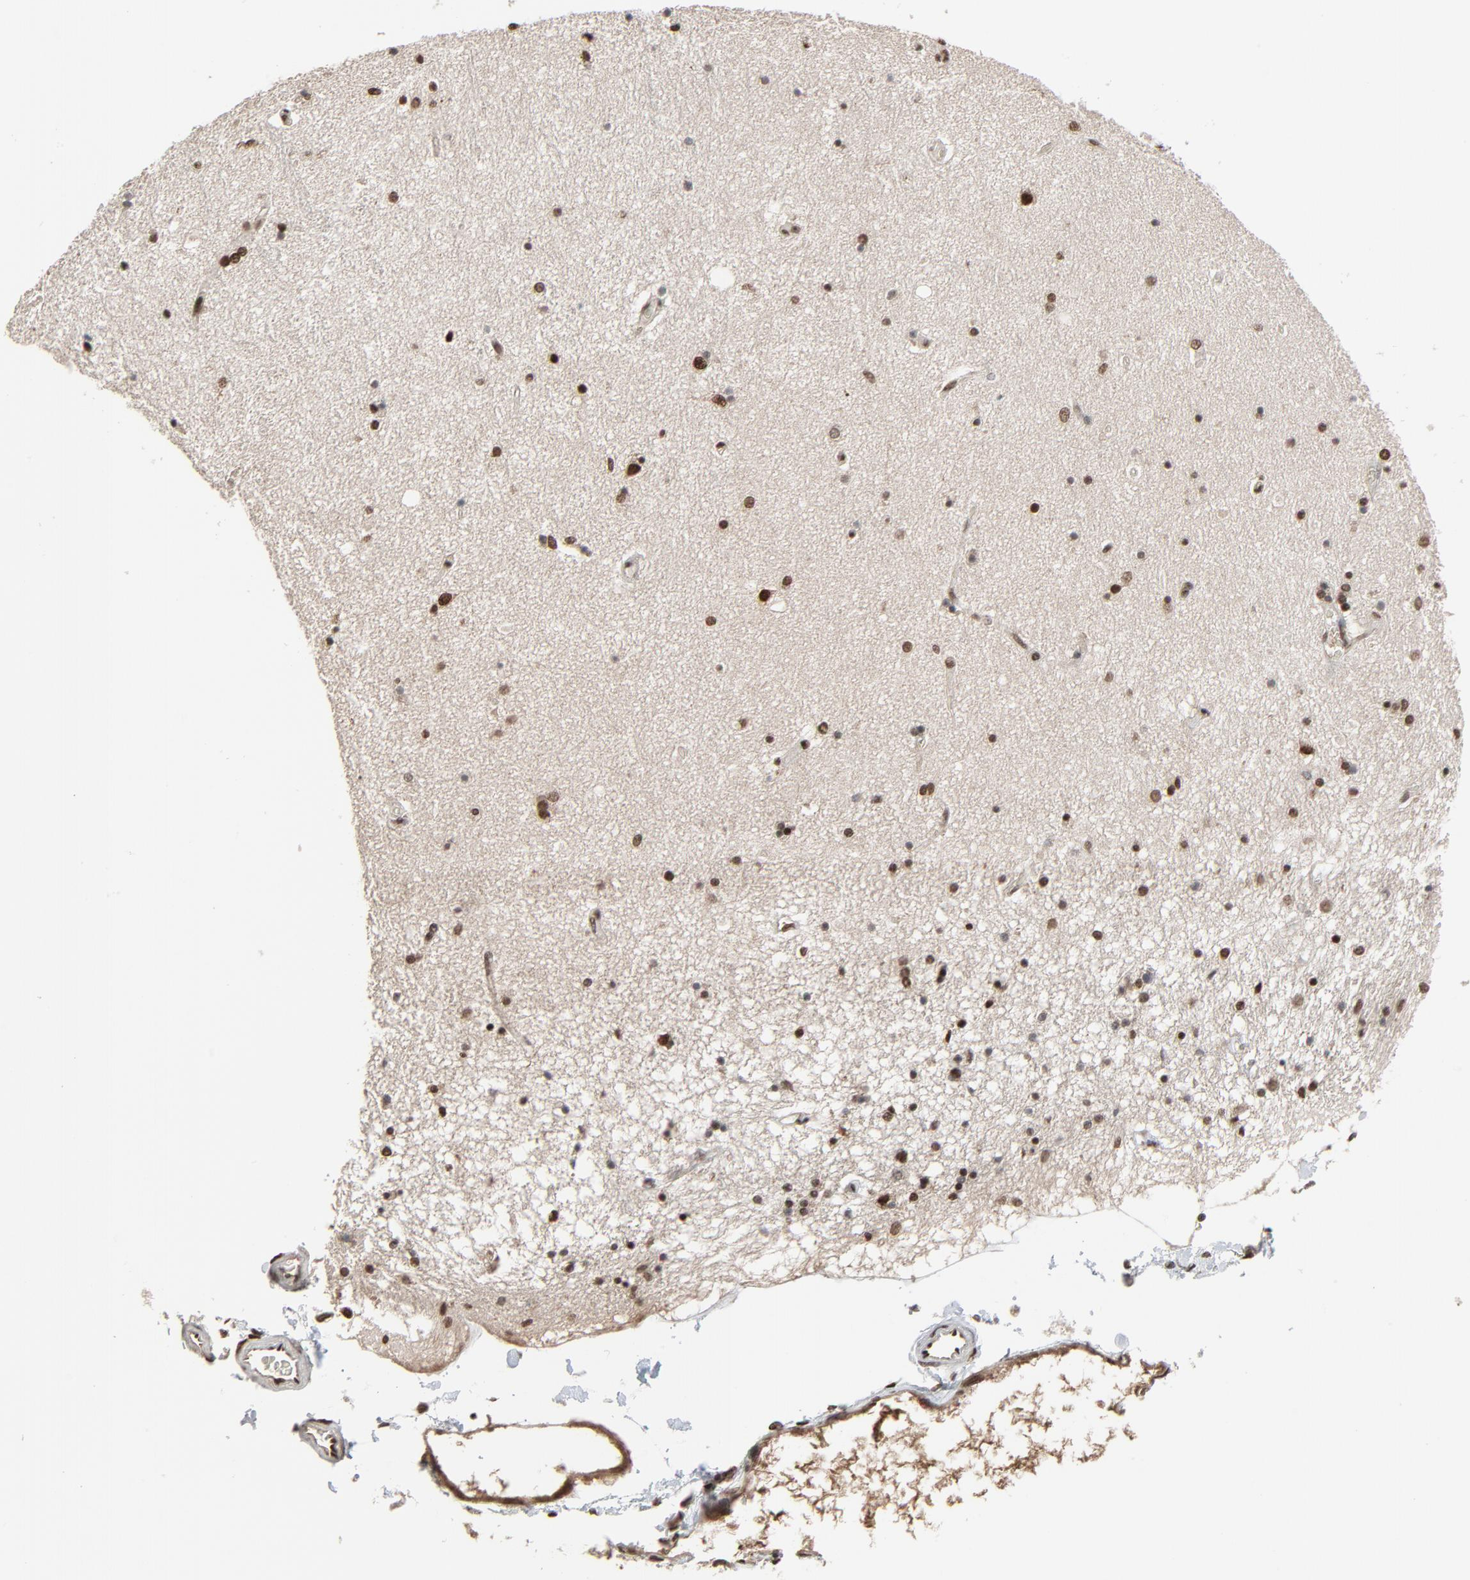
{"staining": {"intensity": "strong", "quantity": ">75%", "location": "nuclear"}, "tissue": "hippocampus", "cell_type": "Glial cells", "image_type": "normal", "snomed": [{"axis": "morphology", "description": "Normal tissue, NOS"}, {"axis": "topography", "description": "Hippocampus"}], "caption": "This photomicrograph displays unremarkable hippocampus stained with immunohistochemistry (IHC) to label a protein in brown. The nuclear of glial cells show strong positivity for the protein. Nuclei are counter-stained blue.", "gene": "MEIS2", "patient": {"sex": "female", "age": 54}}